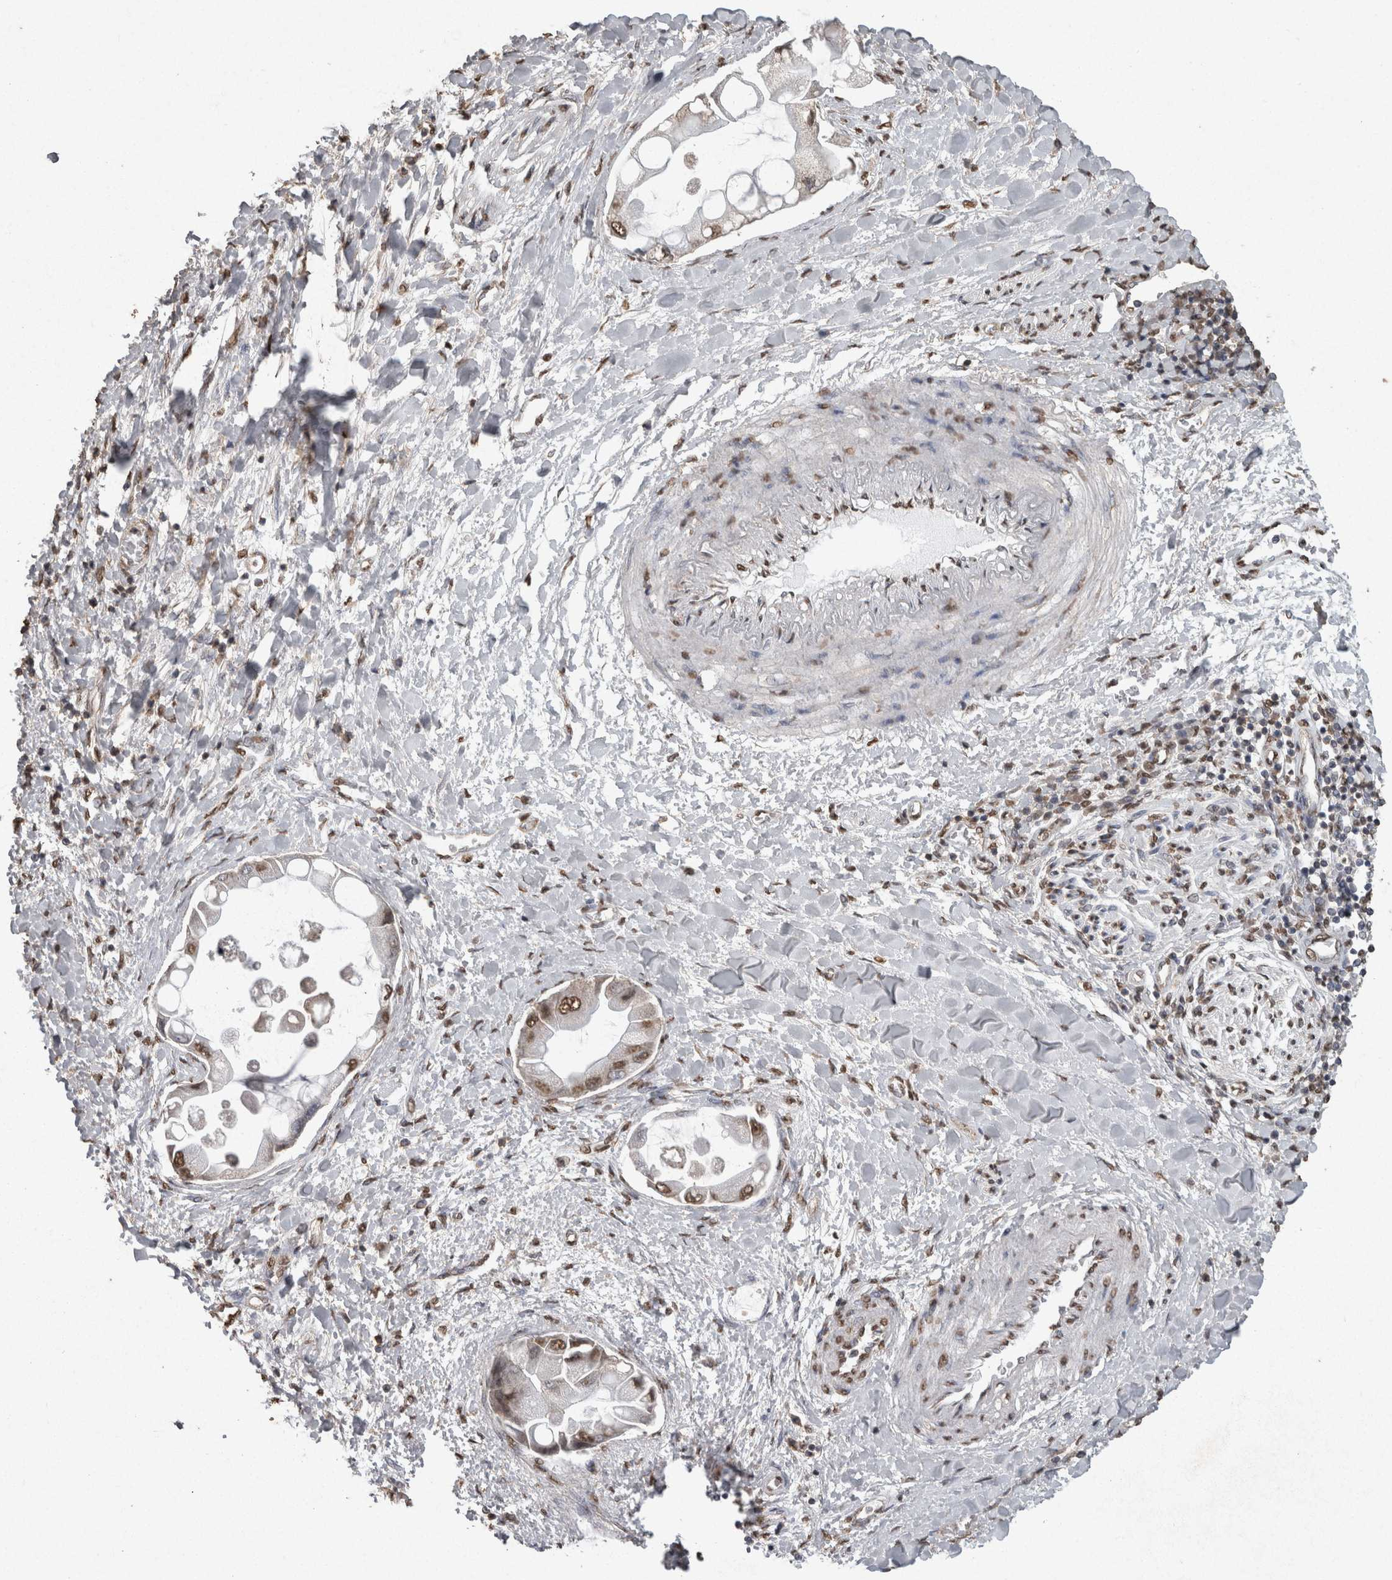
{"staining": {"intensity": "moderate", "quantity": "<25%", "location": "nuclear"}, "tissue": "liver cancer", "cell_type": "Tumor cells", "image_type": "cancer", "snomed": [{"axis": "morphology", "description": "Cholangiocarcinoma"}, {"axis": "topography", "description": "Liver"}], "caption": "Immunohistochemistry (IHC) micrograph of neoplastic tissue: cholangiocarcinoma (liver) stained using immunohistochemistry displays low levels of moderate protein expression localized specifically in the nuclear of tumor cells, appearing as a nuclear brown color.", "gene": "SMAD7", "patient": {"sex": "male", "age": 50}}